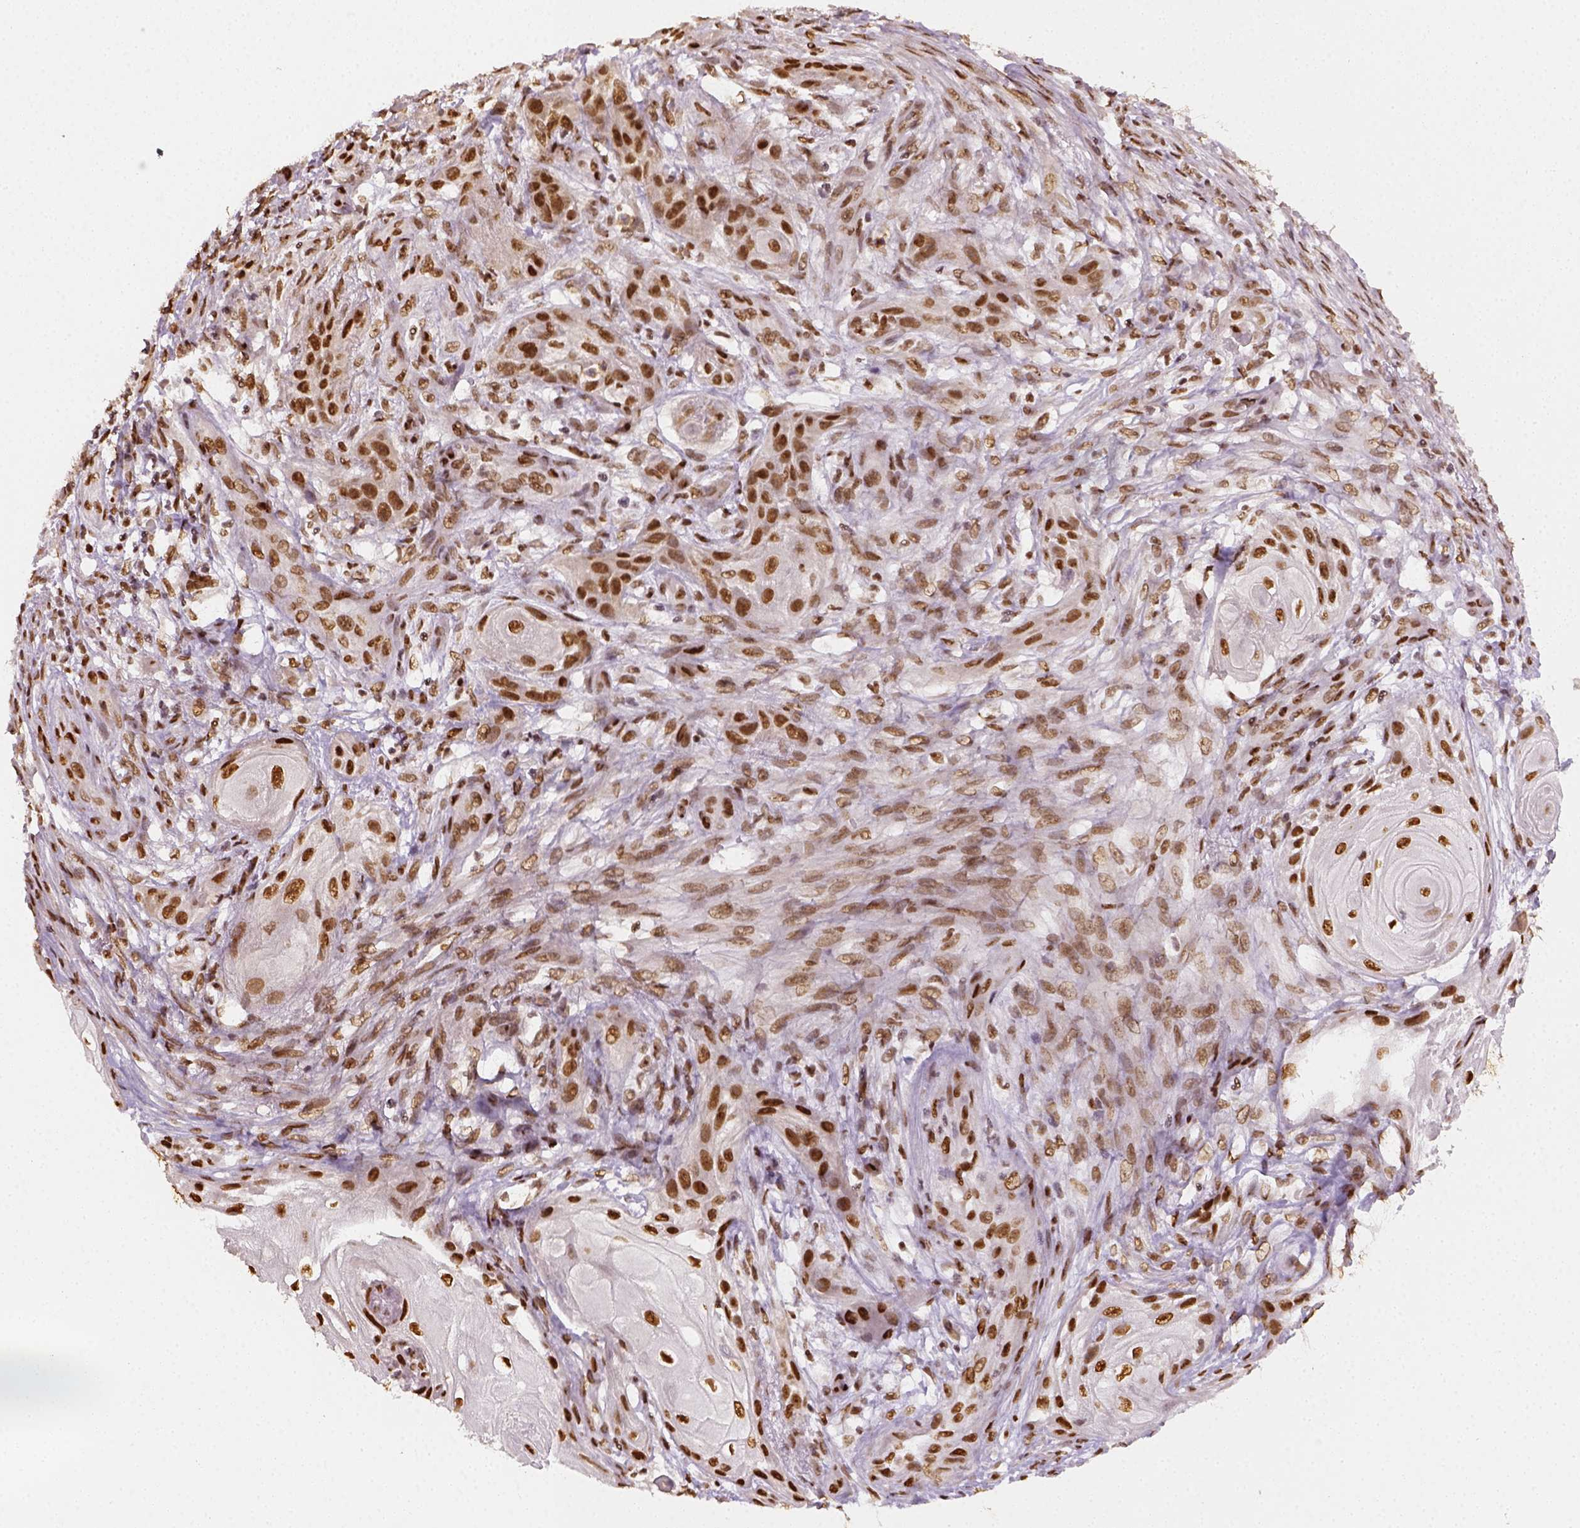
{"staining": {"intensity": "moderate", "quantity": ">75%", "location": "nuclear"}, "tissue": "skin cancer", "cell_type": "Tumor cells", "image_type": "cancer", "snomed": [{"axis": "morphology", "description": "Squamous cell carcinoma, NOS"}, {"axis": "topography", "description": "Skin"}], "caption": "The immunohistochemical stain labels moderate nuclear expression in tumor cells of skin cancer (squamous cell carcinoma) tissue.", "gene": "FANCE", "patient": {"sex": "male", "age": 62}}